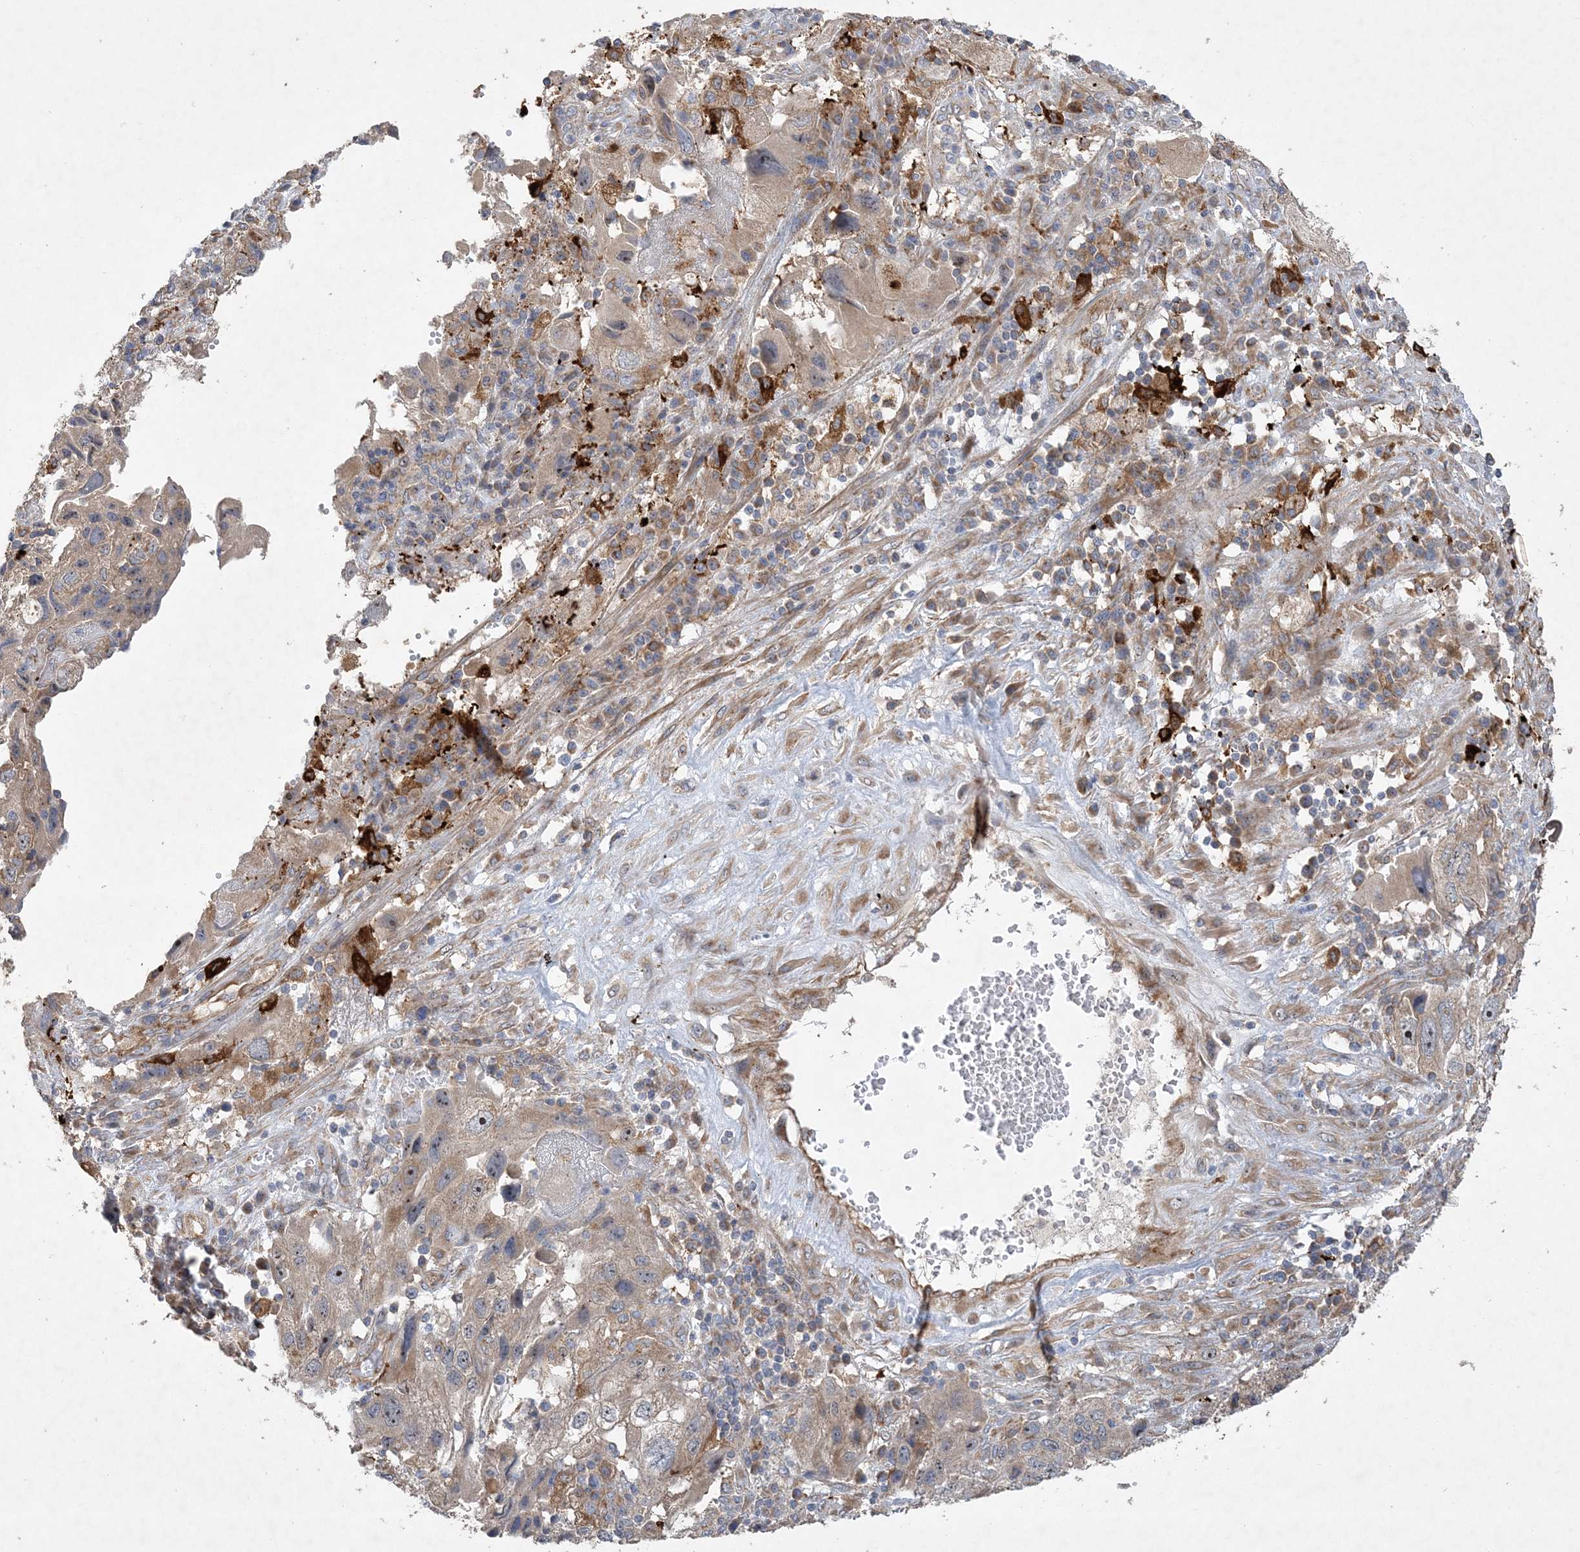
{"staining": {"intensity": "weak", "quantity": ">75%", "location": "cytoplasmic/membranous"}, "tissue": "endometrial cancer", "cell_type": "Tumor cells", "image_type": "cancer", "snomed": [{"axis": "morphology", "description": "Adenocarcinoma, NOS"}, {"axis": "topography", "description": "Endometrium"}], "caption": "Protein expression analysis of human endometrial cancer (adenocarcinoma) reveals weak cytoplasmic/membranous positivity in approximately >75% of tumor cells.", "gene": "FEZ2", "patient": {"sex": "female", "age": 49}}